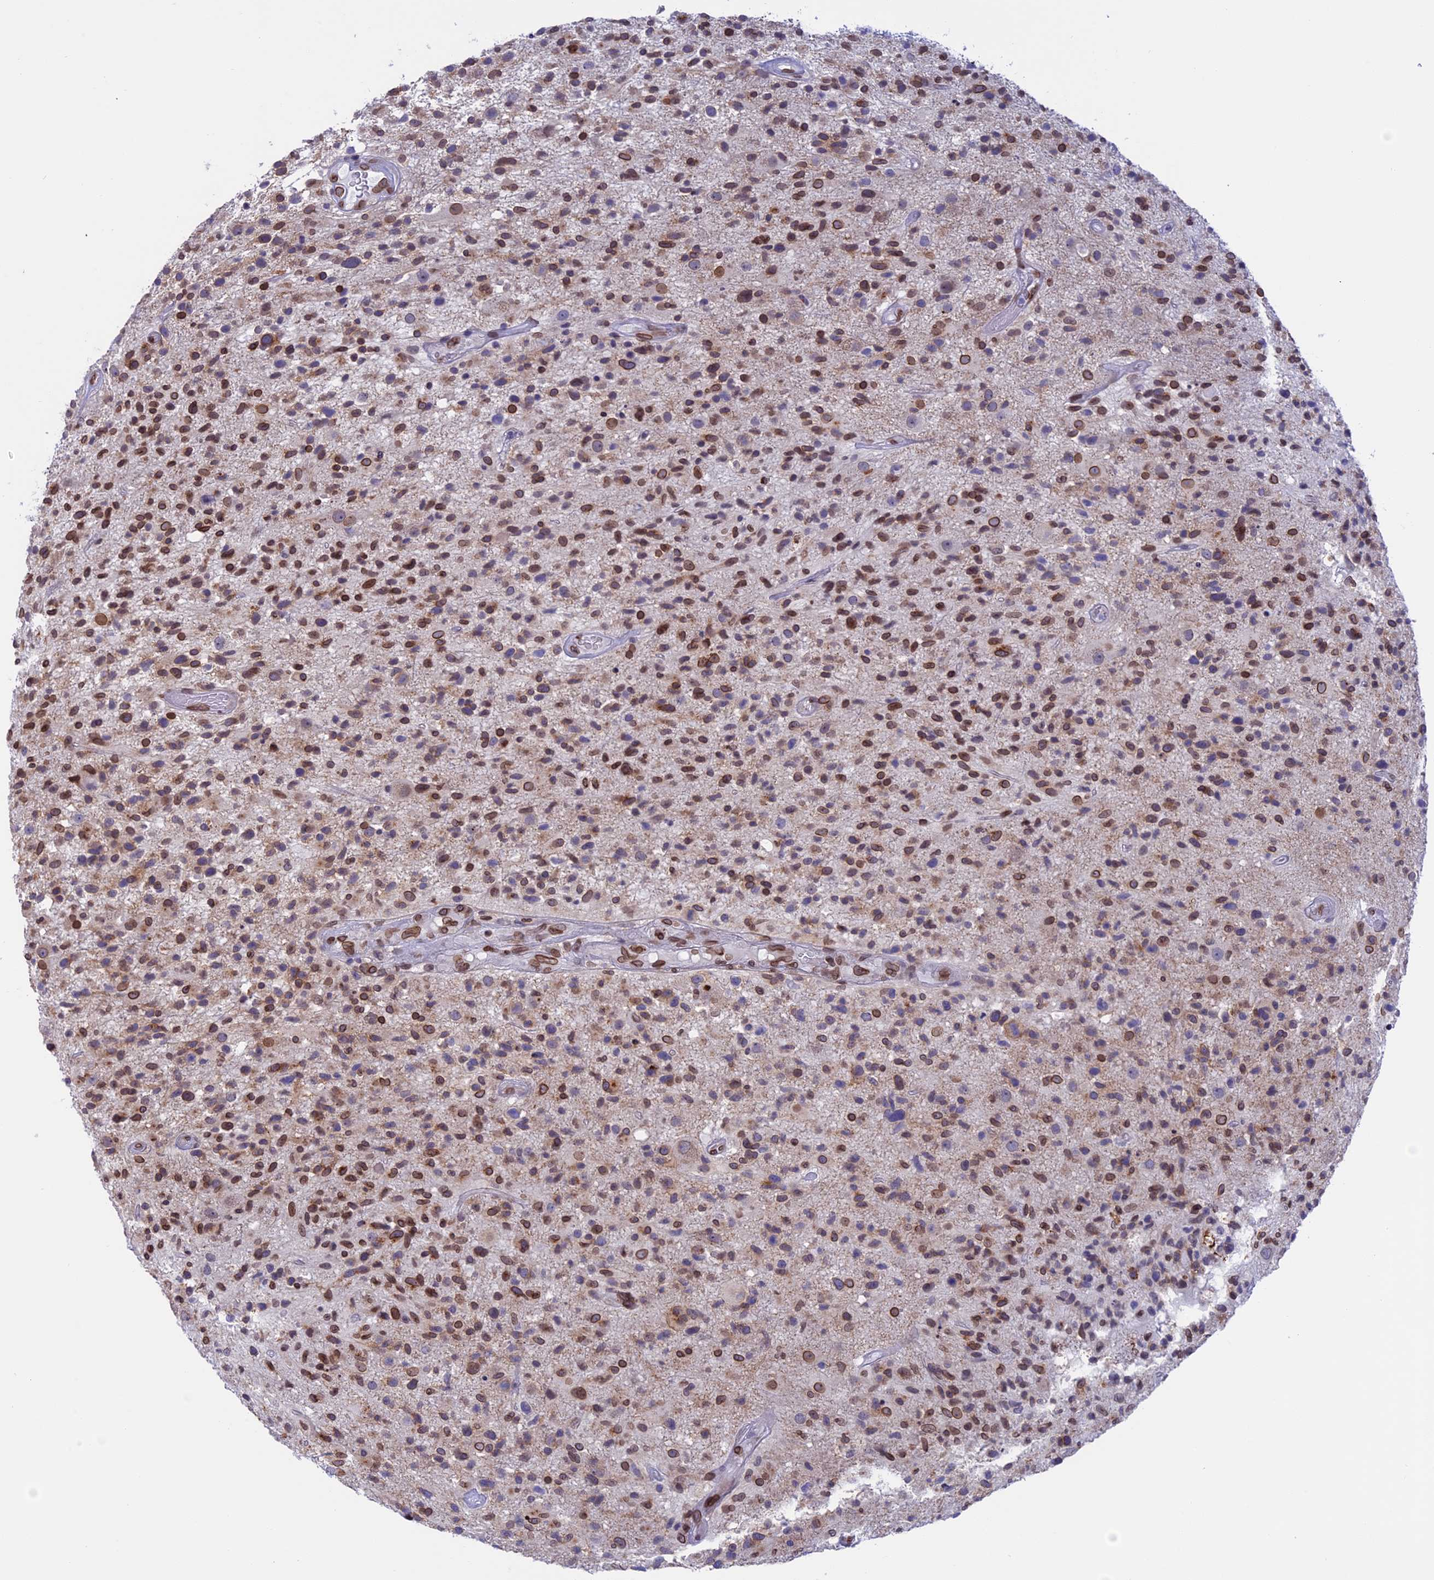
{"staining": {"intensity": "moderate", "quantity": ">75%", "location": "cytoplasmic/membranous,nuclear"}, "tissue": "glioma", "cell_type": "Tumor cells", "image_type": "cancer", "snomed": [{"axis": "morphology", "description": "Glioma, malignant, High grade"}, {"axis": "morphology", "description": "Glioblastoma, NOS"}, {"axis": "topography", "description": "Brain"}], "caption": "An image of glioma stained for a protein reveals moderate cytoplasmic/membranous and nuclear brown staining in tumor cells.", "gene": "TMPRSS7", "patient": {"sex": "male", "age": 60}}